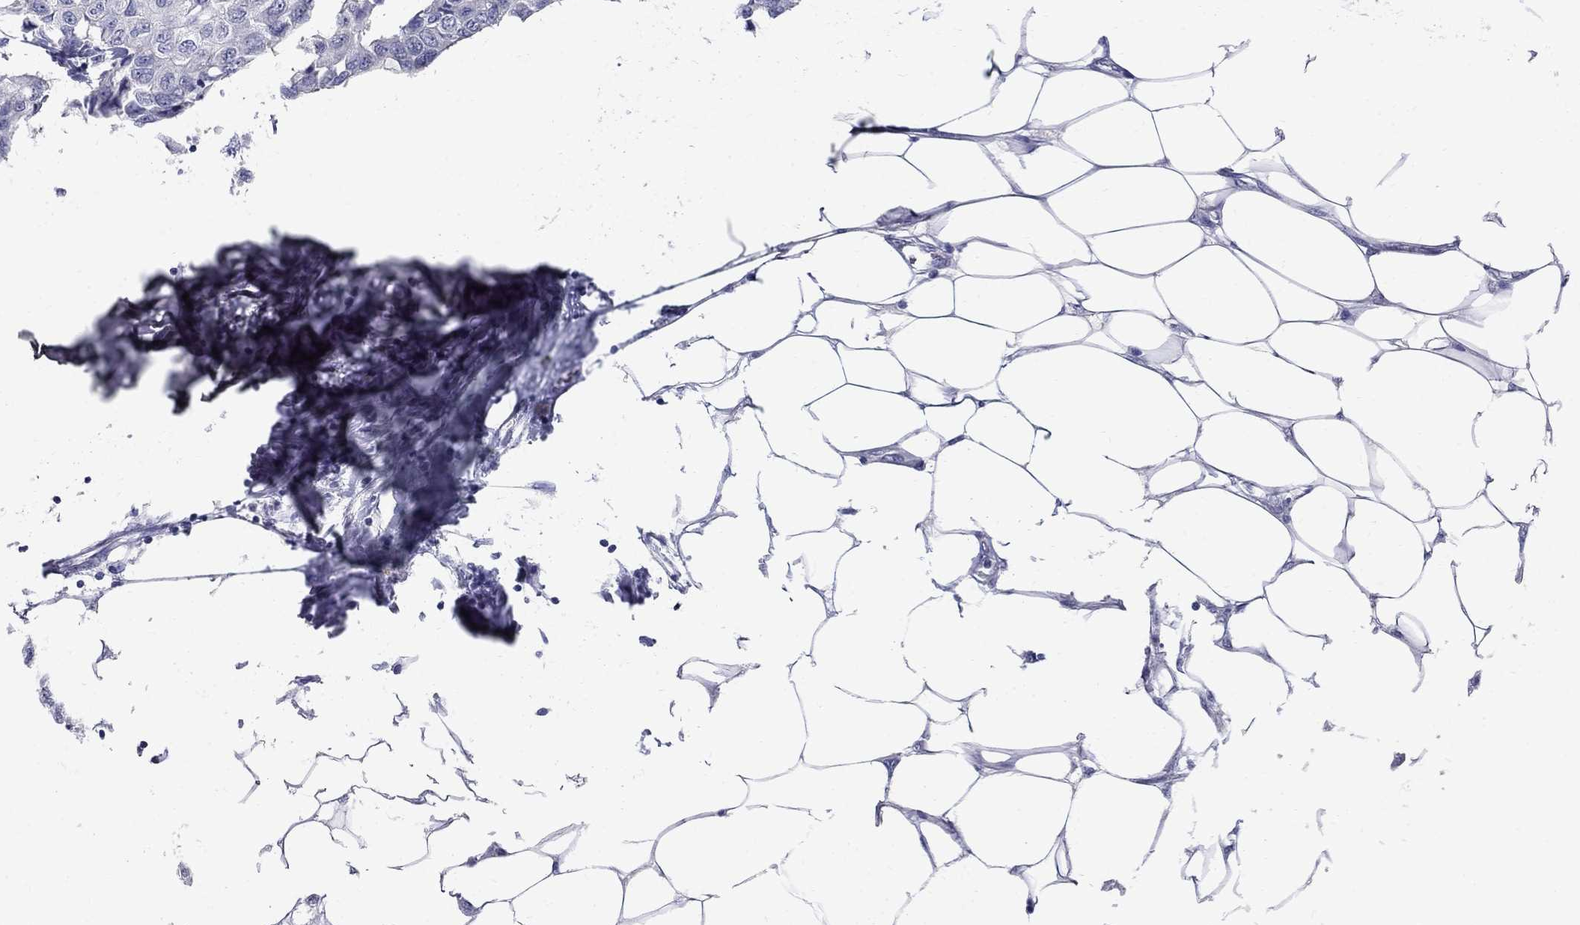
{"staining": {"intensity": "negative", "quantity": "none", "location": "none"}, "tissue": "breast cancer", "cell_type": "Tumor cells", "image_type": "cancer", "snomed": [{"axis": "morphology", "description": "Duct carcinoma"}, {"axis": "topography", "description": "Breast"}], "caption": "Tumor cells show no significant expression in breast cancer.", "gene": "TP53TG5", "patient": {"sex": "female", "age": 80}}